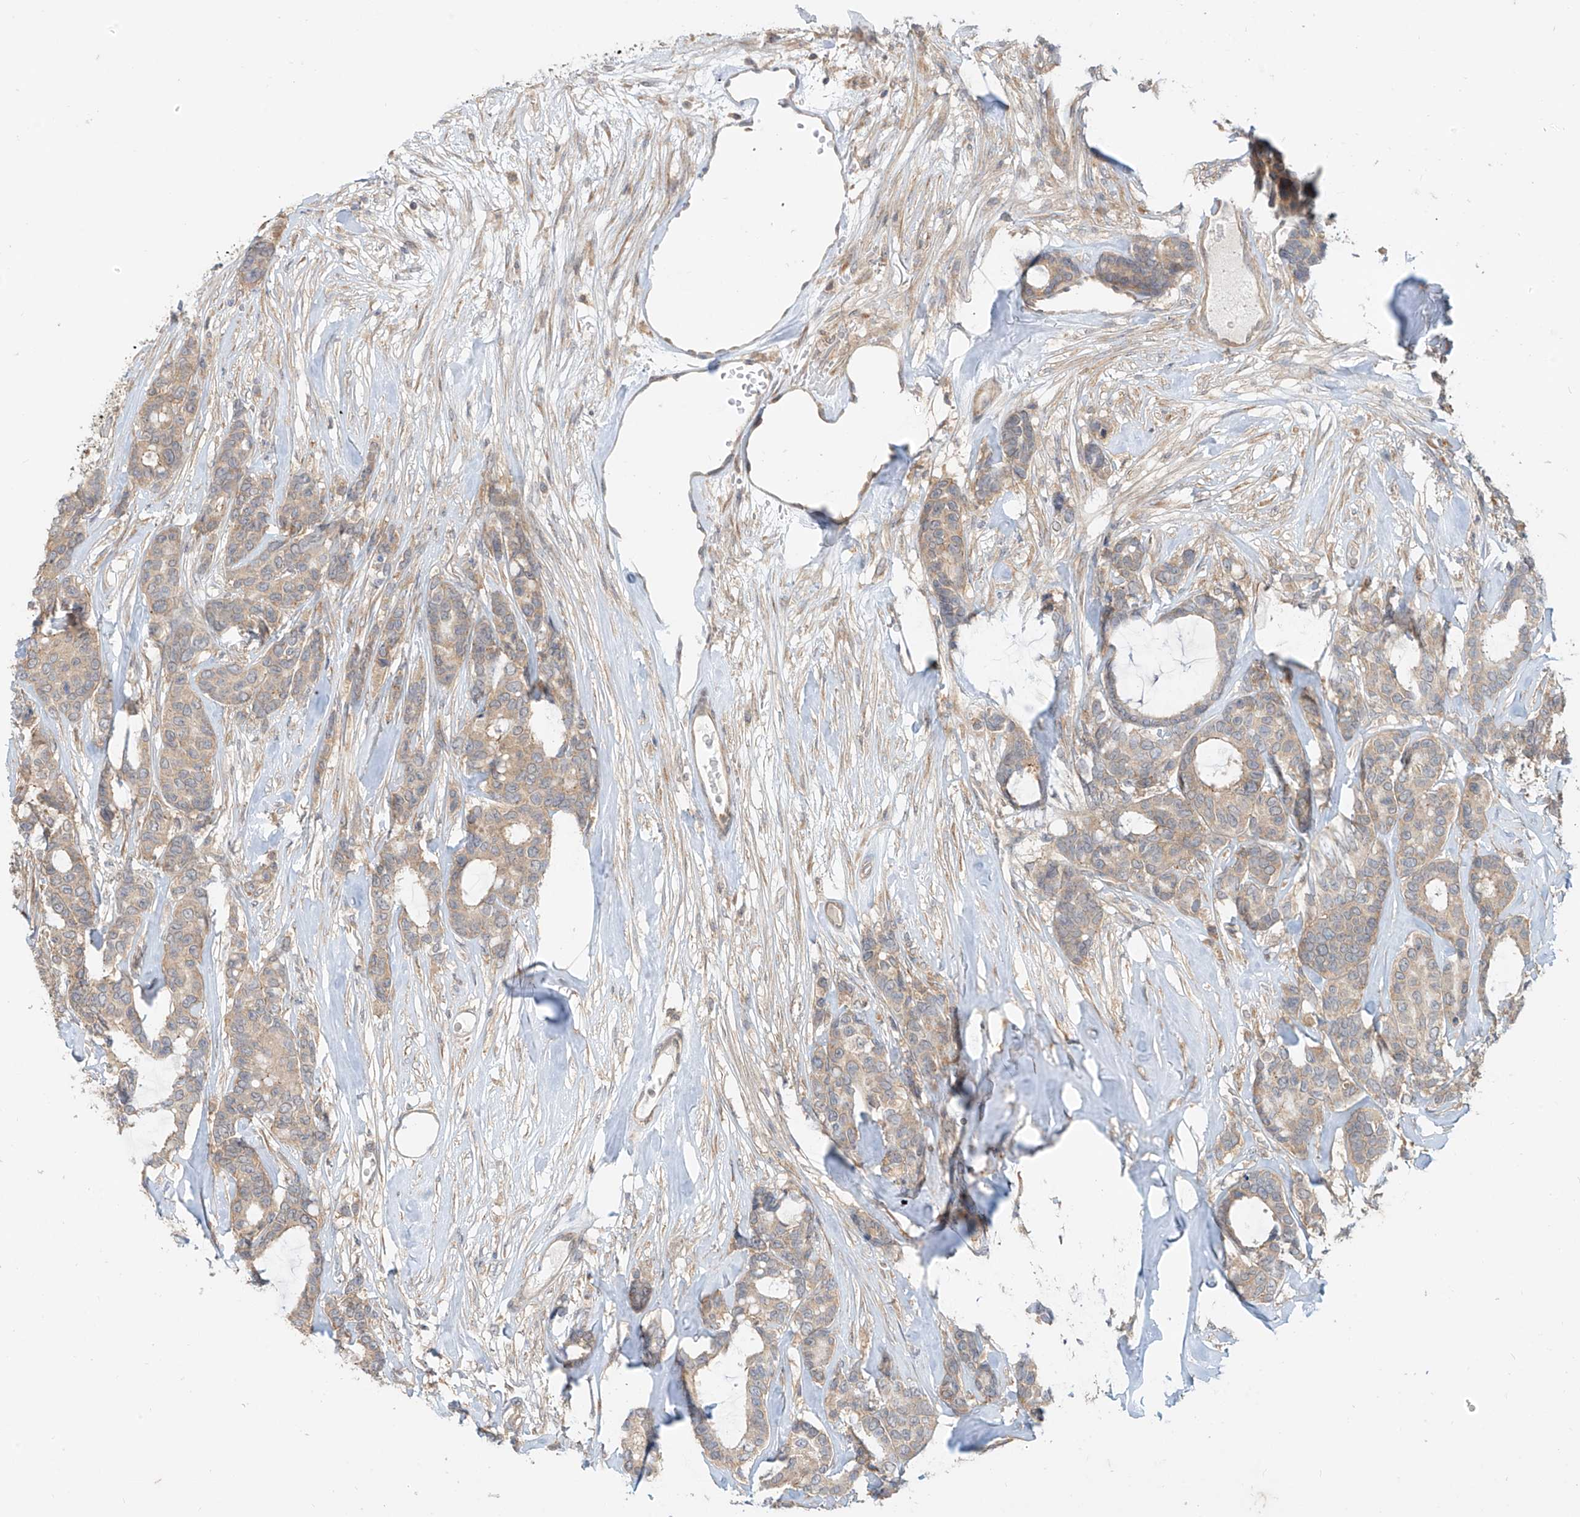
{"staining": {"intensity": "weak", "quantity": "25%-75%", "location": "cytoplasmic/membranous"}, "tissue": "breast cancer", "cell_type": "Tumor cells", "image_type": "cancer", "snomed": [{"axis": "morphology", "description": "Duct carcinoma"}, {"axis": "topography", "description": "Breast"}], "caption": "Breast intraductal carcinoma stained for a protein reveals weak cytoplasmic/membranous positivity in tumor cells.", "gene": "MTUS2", "patient": {"sex": "female", "age": 87}}